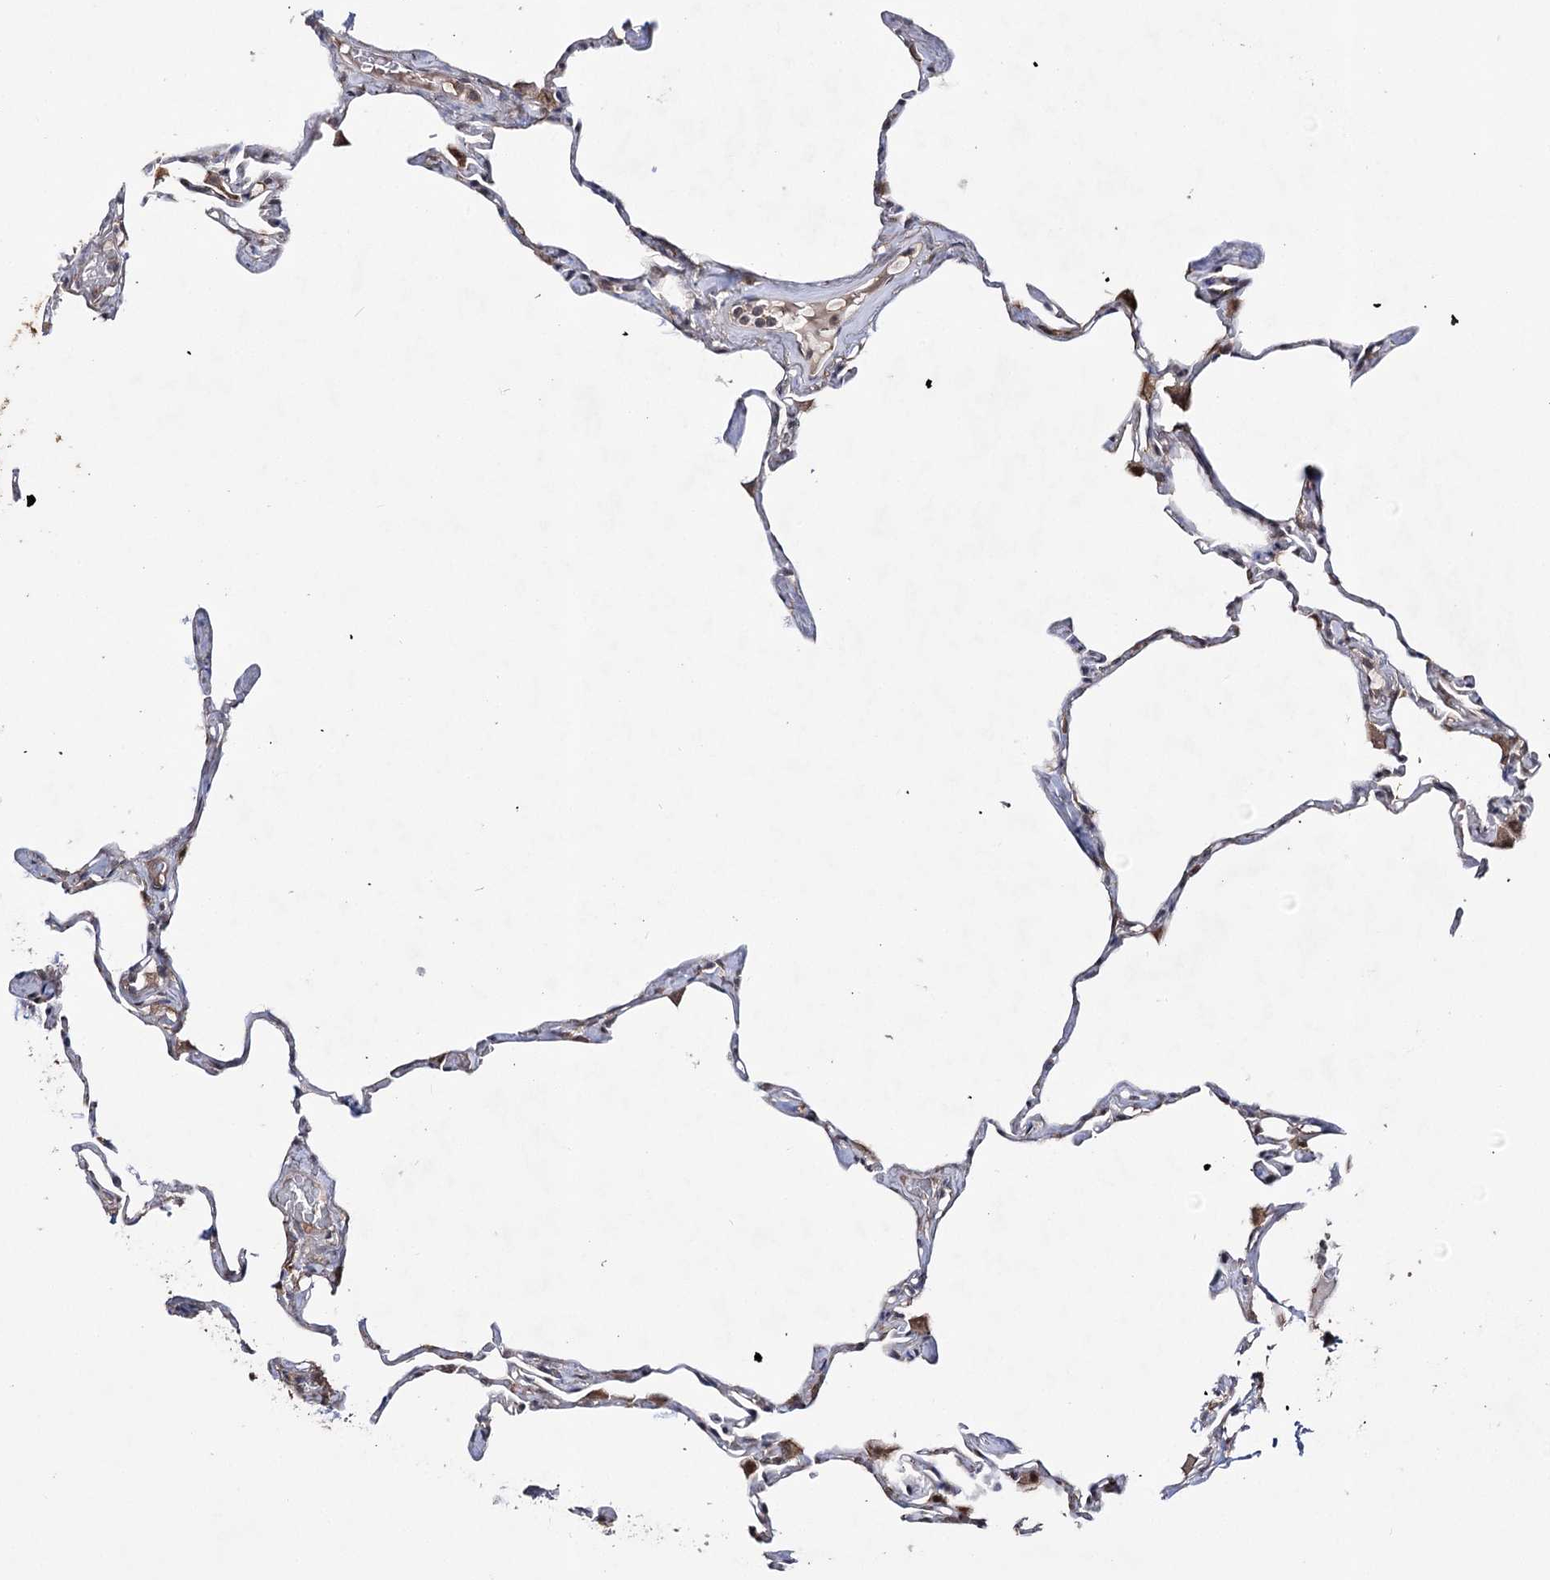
{"staining": {"intensity": "moderate", "quantity": "<25%", "location": "cytoplasmic/membranous"}, "tissue": "lung", "cell_type": "Alveolar cells", "image_type": "normal", "snomed": [{"axis": "morphology", "description": "Normal tissue, NOS"}, {"axis": "topography", "description": "Lung"}], "caption": "Immunohistochemical staining of unremarkable human lung exhibits low levels of moderate cytoplasmic/membranous staining in about <25% of alveolar cells. (DAB IHC with brightfield microscopy, high magnification).", "gene": "HSD11B2", "patient": {"sex": "male", "age": 65}}